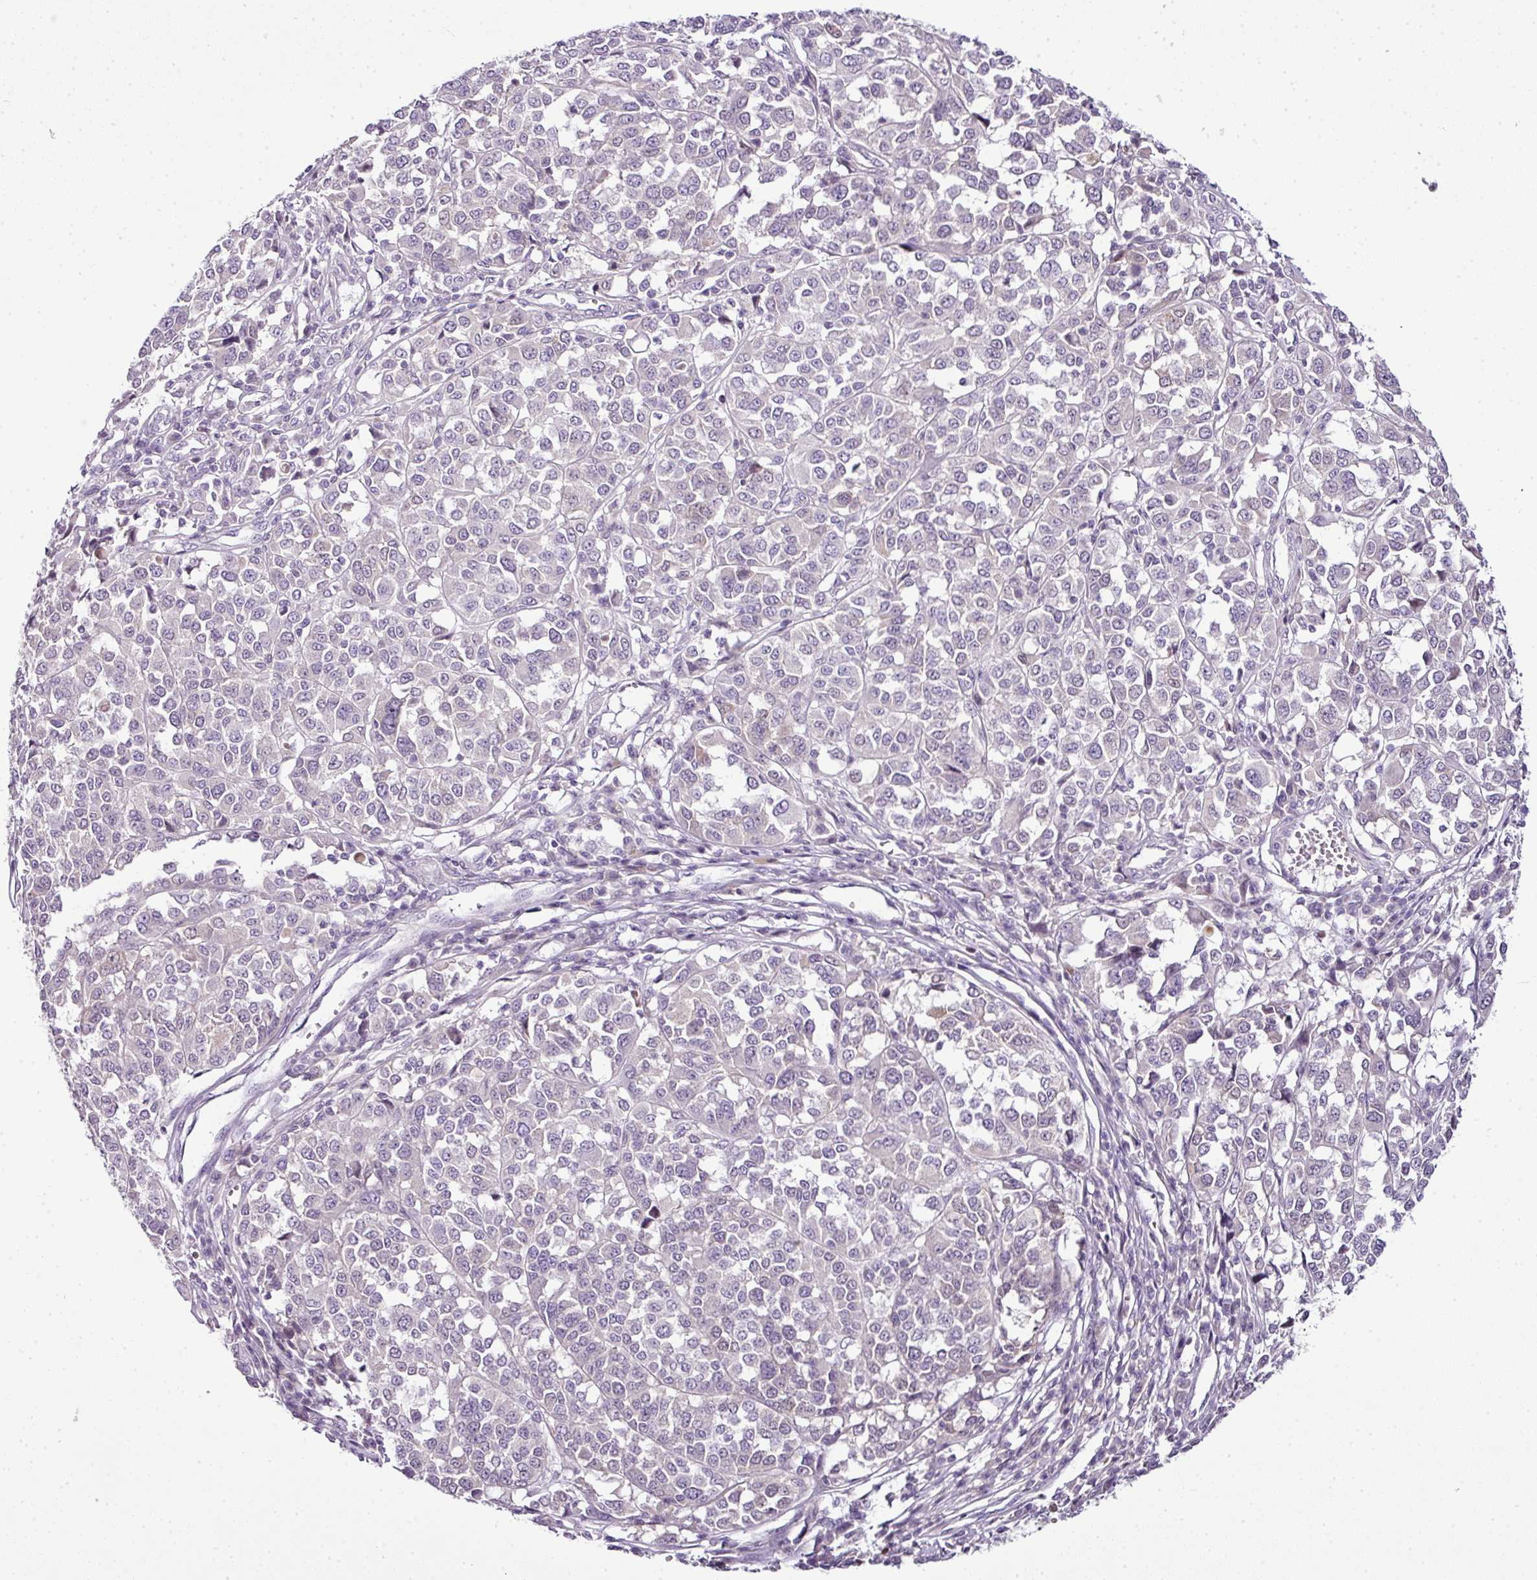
{"staining": {"intensity": "negative", "quantity": "none", "location": "none"}, "tissue": "melanoma", "cell_type": "Tumor cells", "image_type": "cancer", "snomed": [{"axis": "morphology", "description": "Malignant melanoma, Metastatic site"}, {"axis": "topography", "description": "Lymph node"}], "caption": "Immunohistochemistry of human malignant melanoma (metastatic site) displays no staining in tumor cells. The staining is performed using DAB brown chromogen with nuclei counter-stained in using hematoxylin.", "gene": "TEX30", "patient": {"sex": "male", "age": 44}}